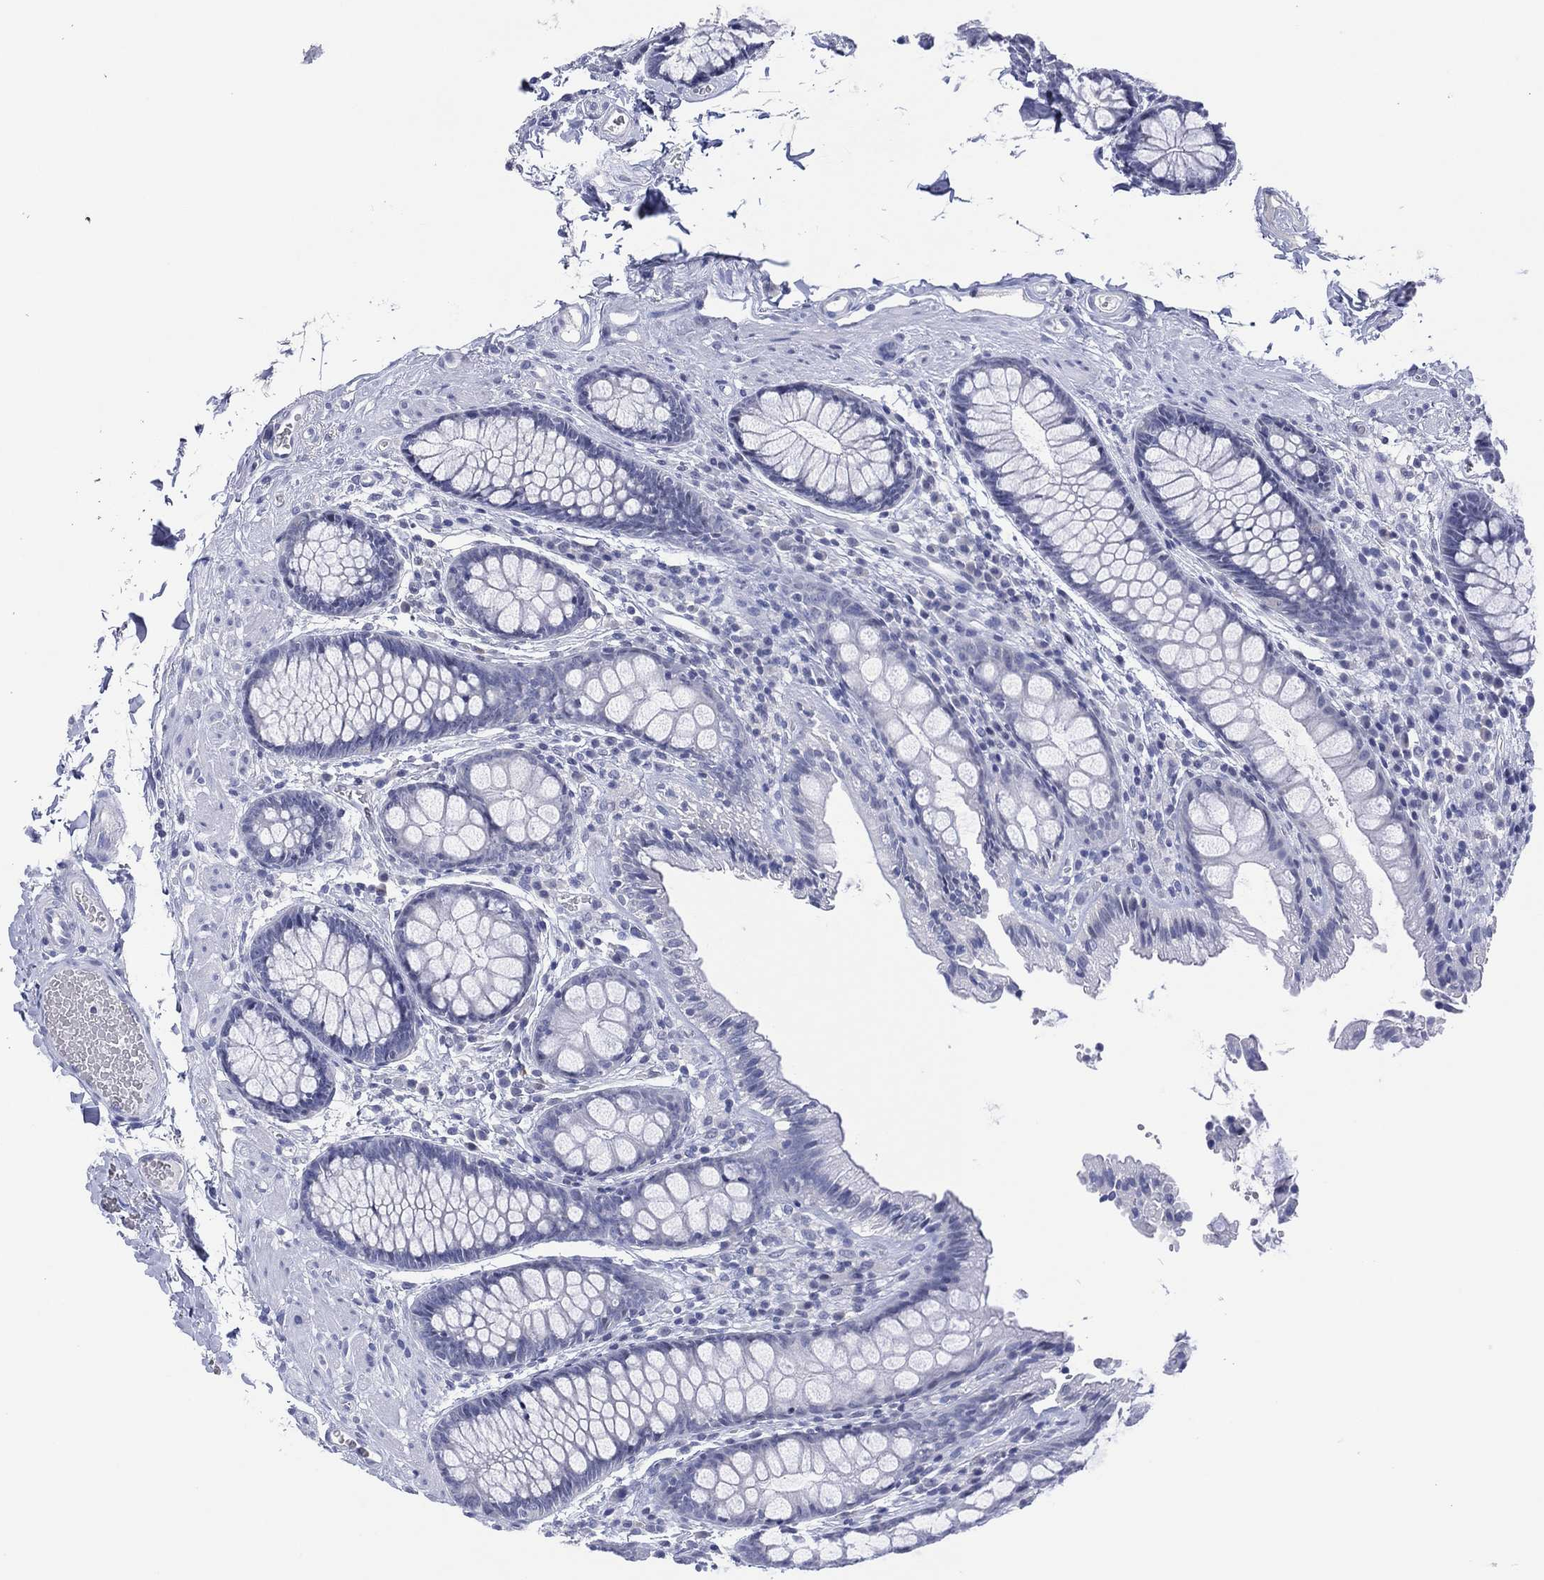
{"staining": {"intensity": "negative", "quantity": "none", "location": "none"}, "tissue": "colon", "cell_type": "Endothelial cells", "image_type": "normal", "snomed": [{"axis": "morphology", "description": "Normal tissue, NOS"}, {"axis": "topography", "description": "Colon"}], "caption": "DAB immunohistochemical staining of benign colon displays no significant staining in endothelial cells.", "gene": "UTF1", "patient": {"sex": "female", "age": 86}}